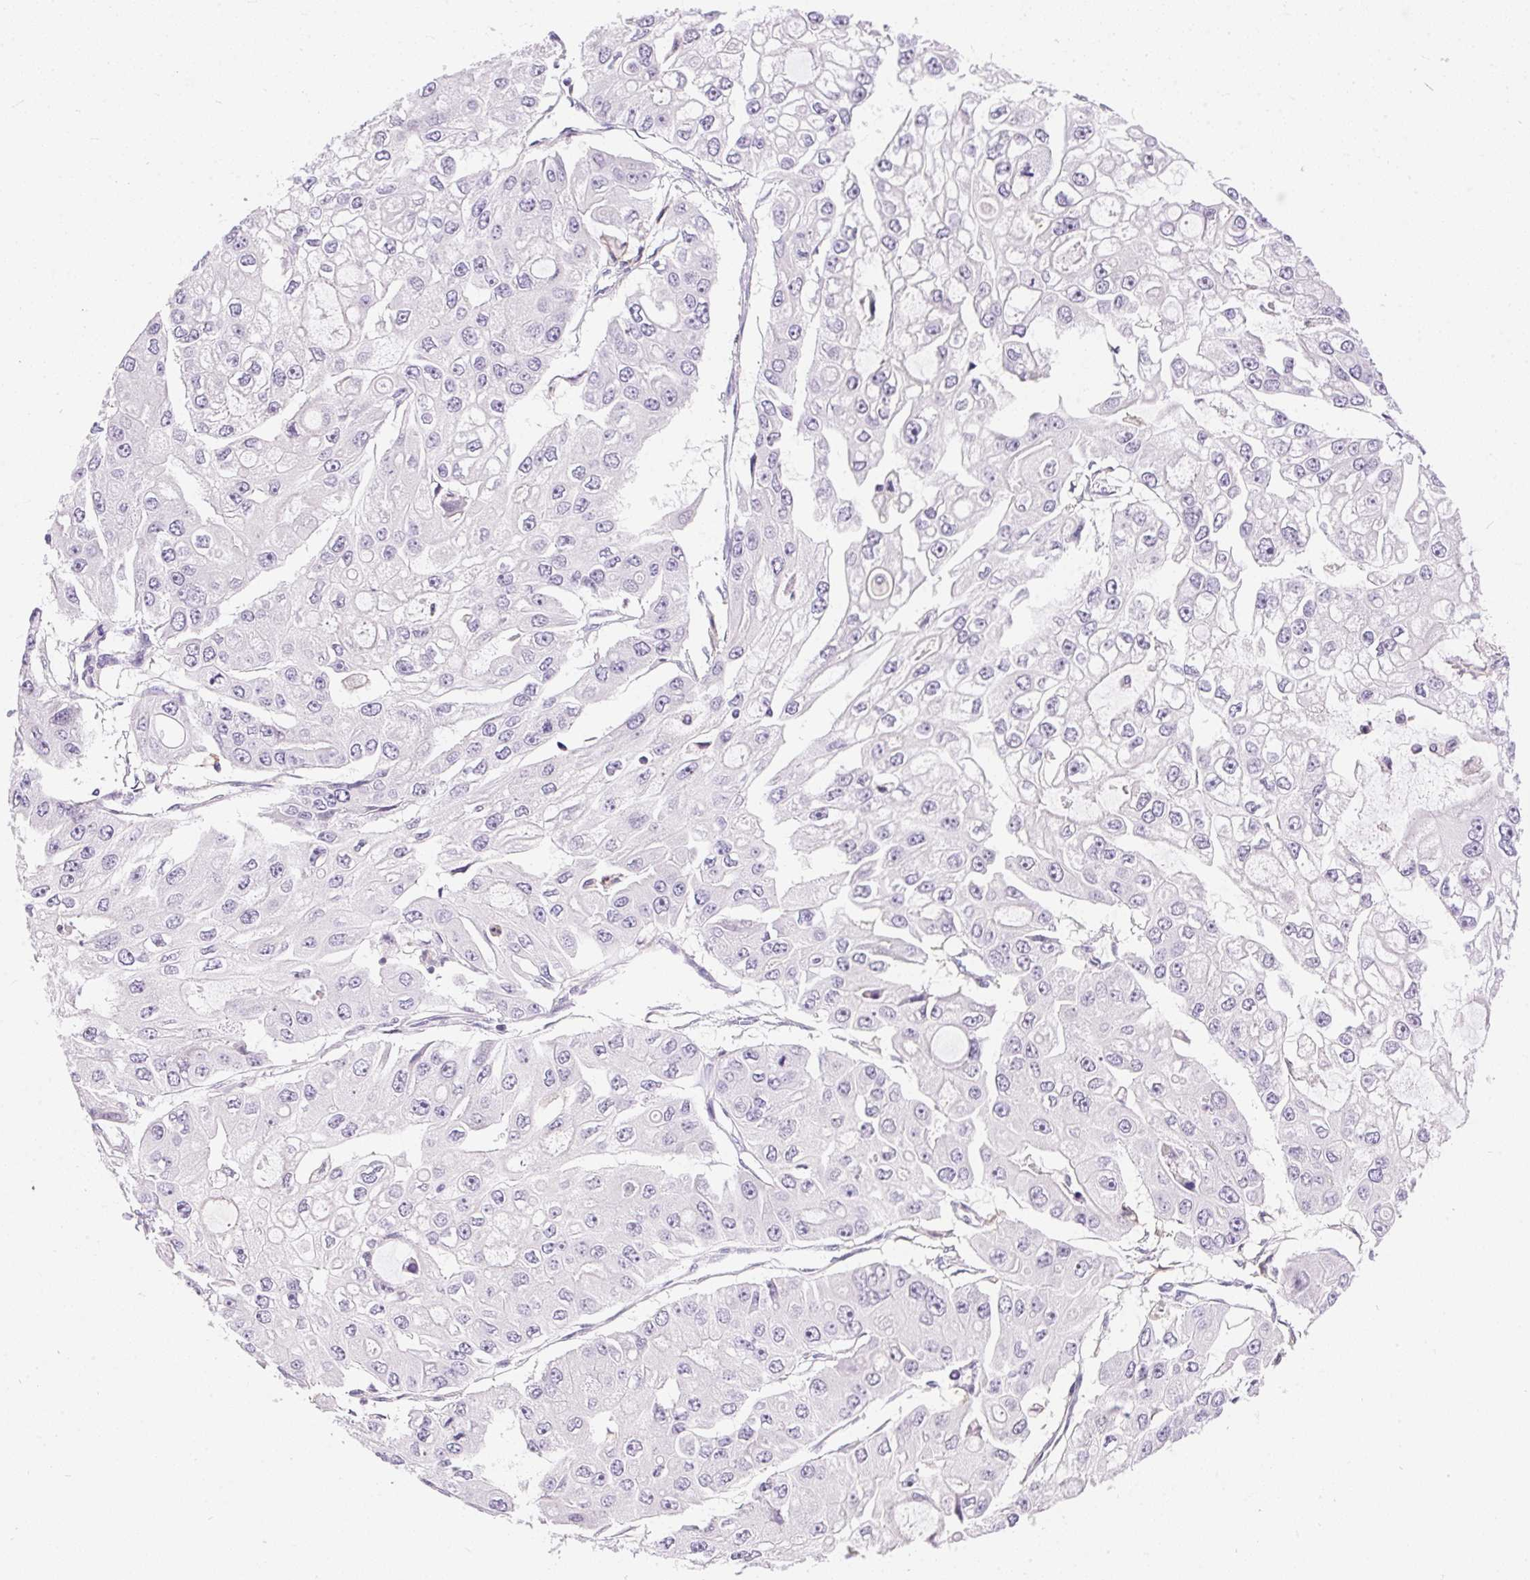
{"staining": {"intensity": "negative", "quantity": "none", "location": "none"}, "tissue": "ovarian cancer", "cell_type": "Tumor cells", "image_type": "cancer", "snomed": [{"axis": "morphology", "description": "Cystadenocarcinoma, serous, NOS"}, {"axis": "topography", "description": "Ovary"}], "caption": "Human ovarian cancer (serous cystadenocarcinoma) stained for a protein using immunohistochemistry exhibits no staining in tumor cells.", "gene": "PNLIPRP3", "patient": {"sex": "female", "age": 56}}